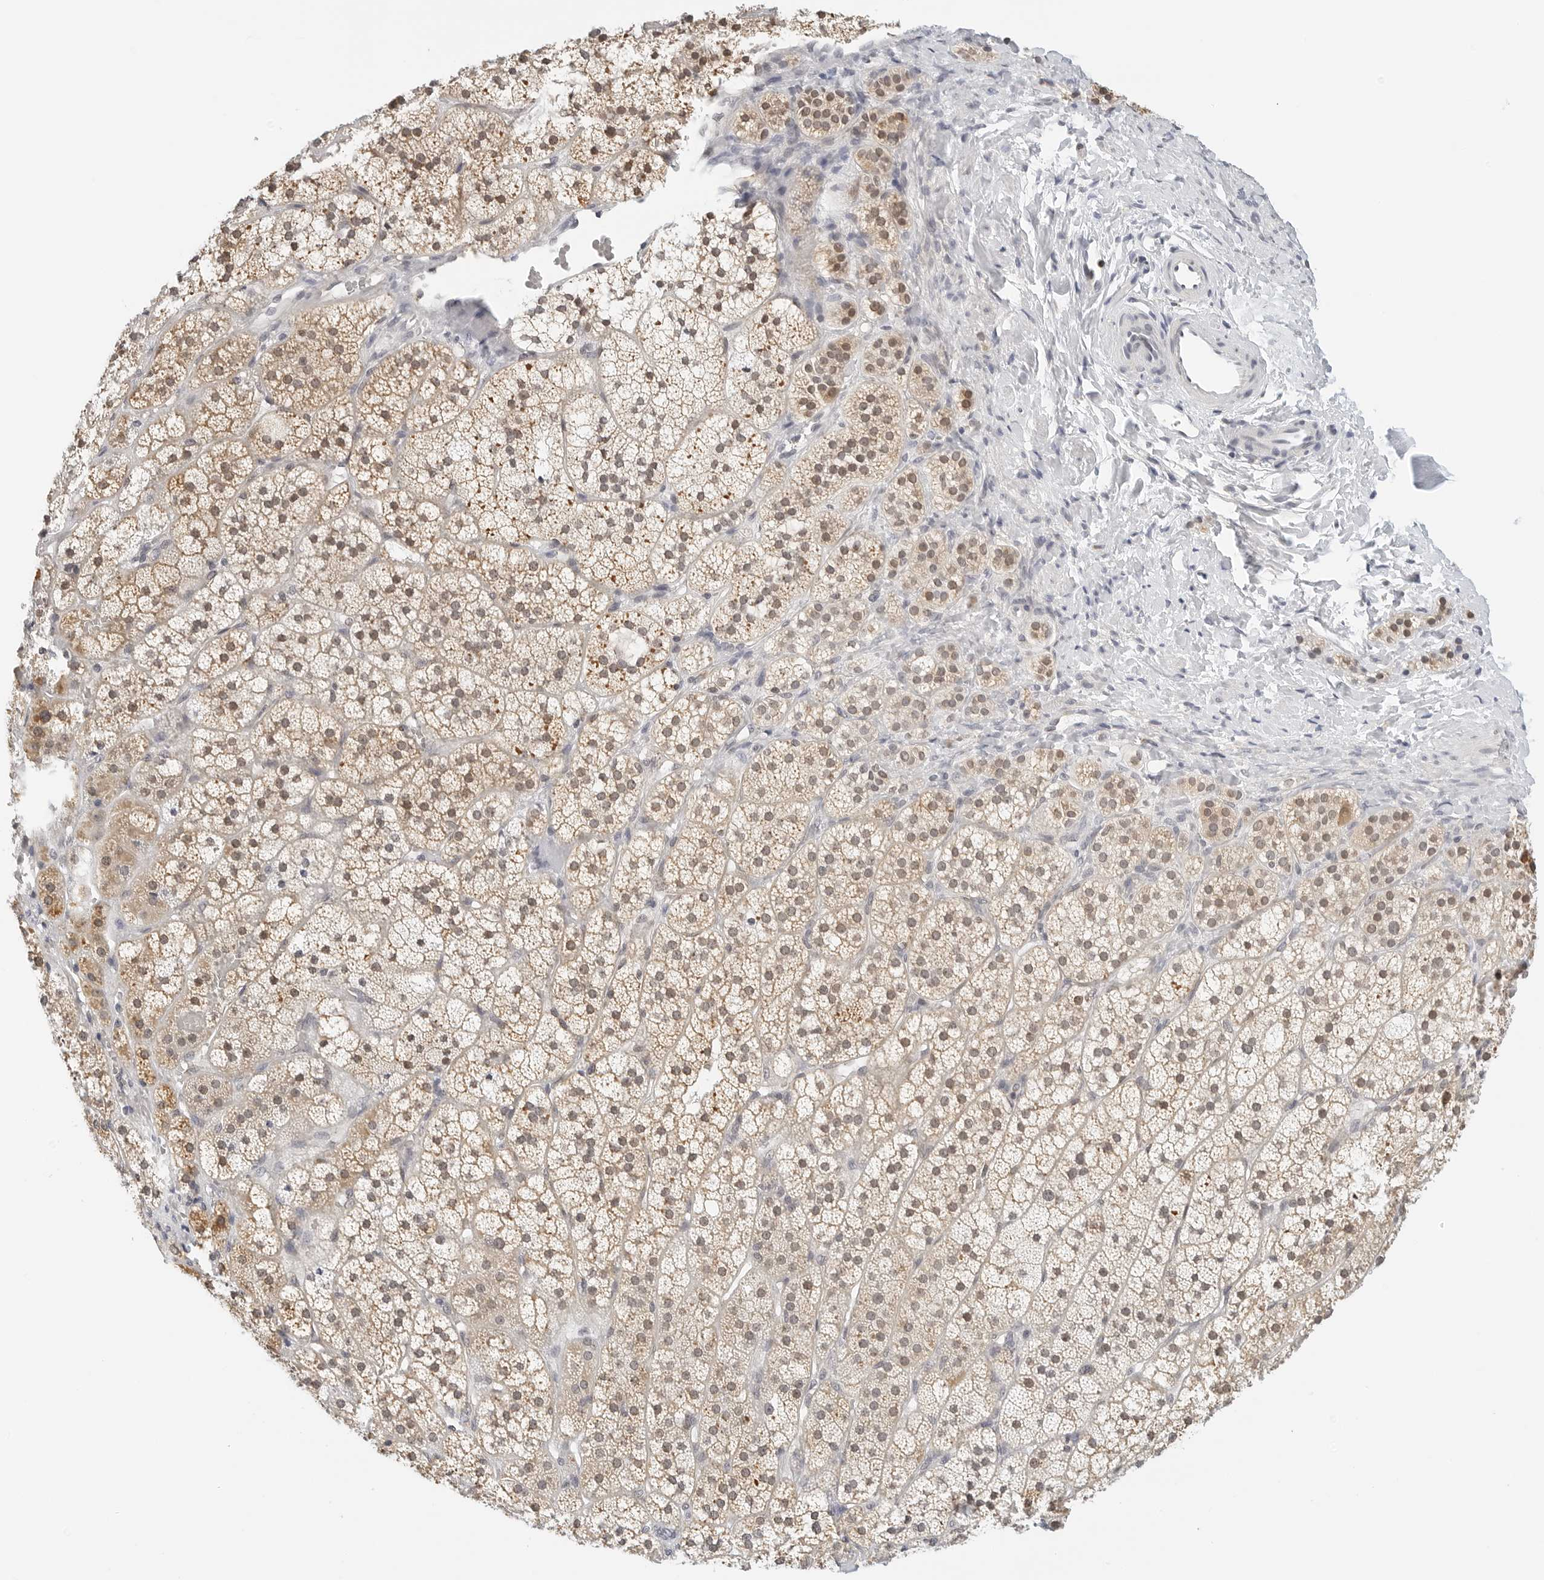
{"staining": {"intensity": "weak", "quantity": ">75%", "location": "cytoplasmic/membranous"}, "tissue": "adrenal gland", "cell_type": "Glandular cells", "image_type": "normal", "snomed": [{"axis": "morphology", "description": "Normal tissue, NOS"}, {"axis": "topography", "description": "Adrenal gland"}], "caption": "Protein expression analysis of normal adrenal gland displays weak cytoplasmic/membranous expression in about >75% of glandular cells. Using DAB (3,3'-diaminobenzidine) (brown) and hematoxylin (blue) stains, captured at high magnification using brightfield microscopy.", "gene": "ATL1", "patient": {"sex": "female", "age": 44}}